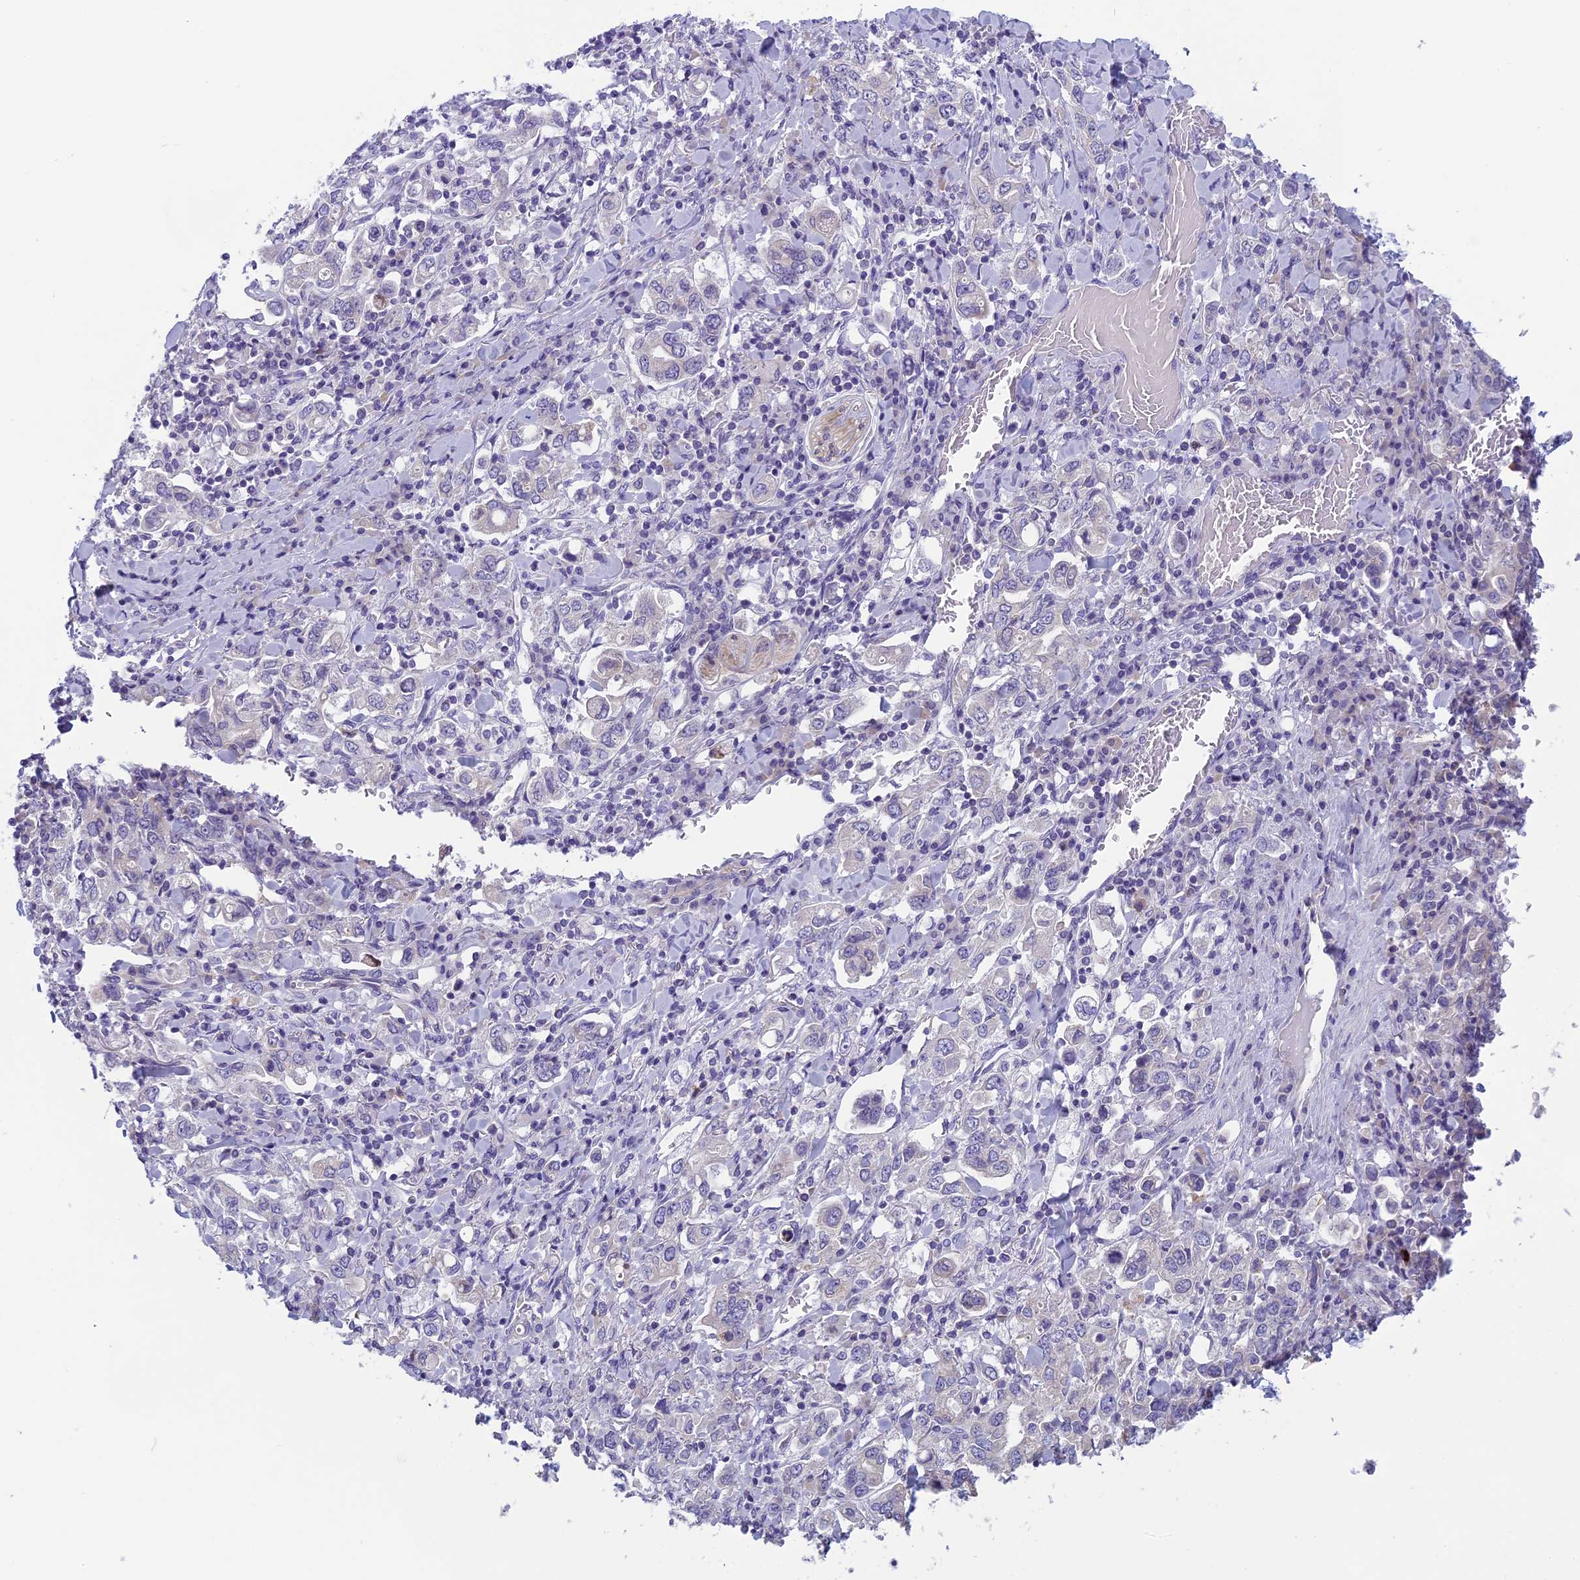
{"staining": {"intensity": "negative", "quantity": "none", "location": "none"}, "tissue": "stomach cancer", "cell_type": "Tumor cells", "image_type": "cancer", "snomed": [{"axis": "morphology", "description": "Adenocarcinoma, NOS"}, {"axis": "topography", "description": "Stomach, upper"}], "caption": "Immunohistochemistry of human adenocarcinoma (stomach) demonstrates no positivity in tumor cells.", "gene": "ARHGEF37", "patient": {"sex": "male", "age": 62}}